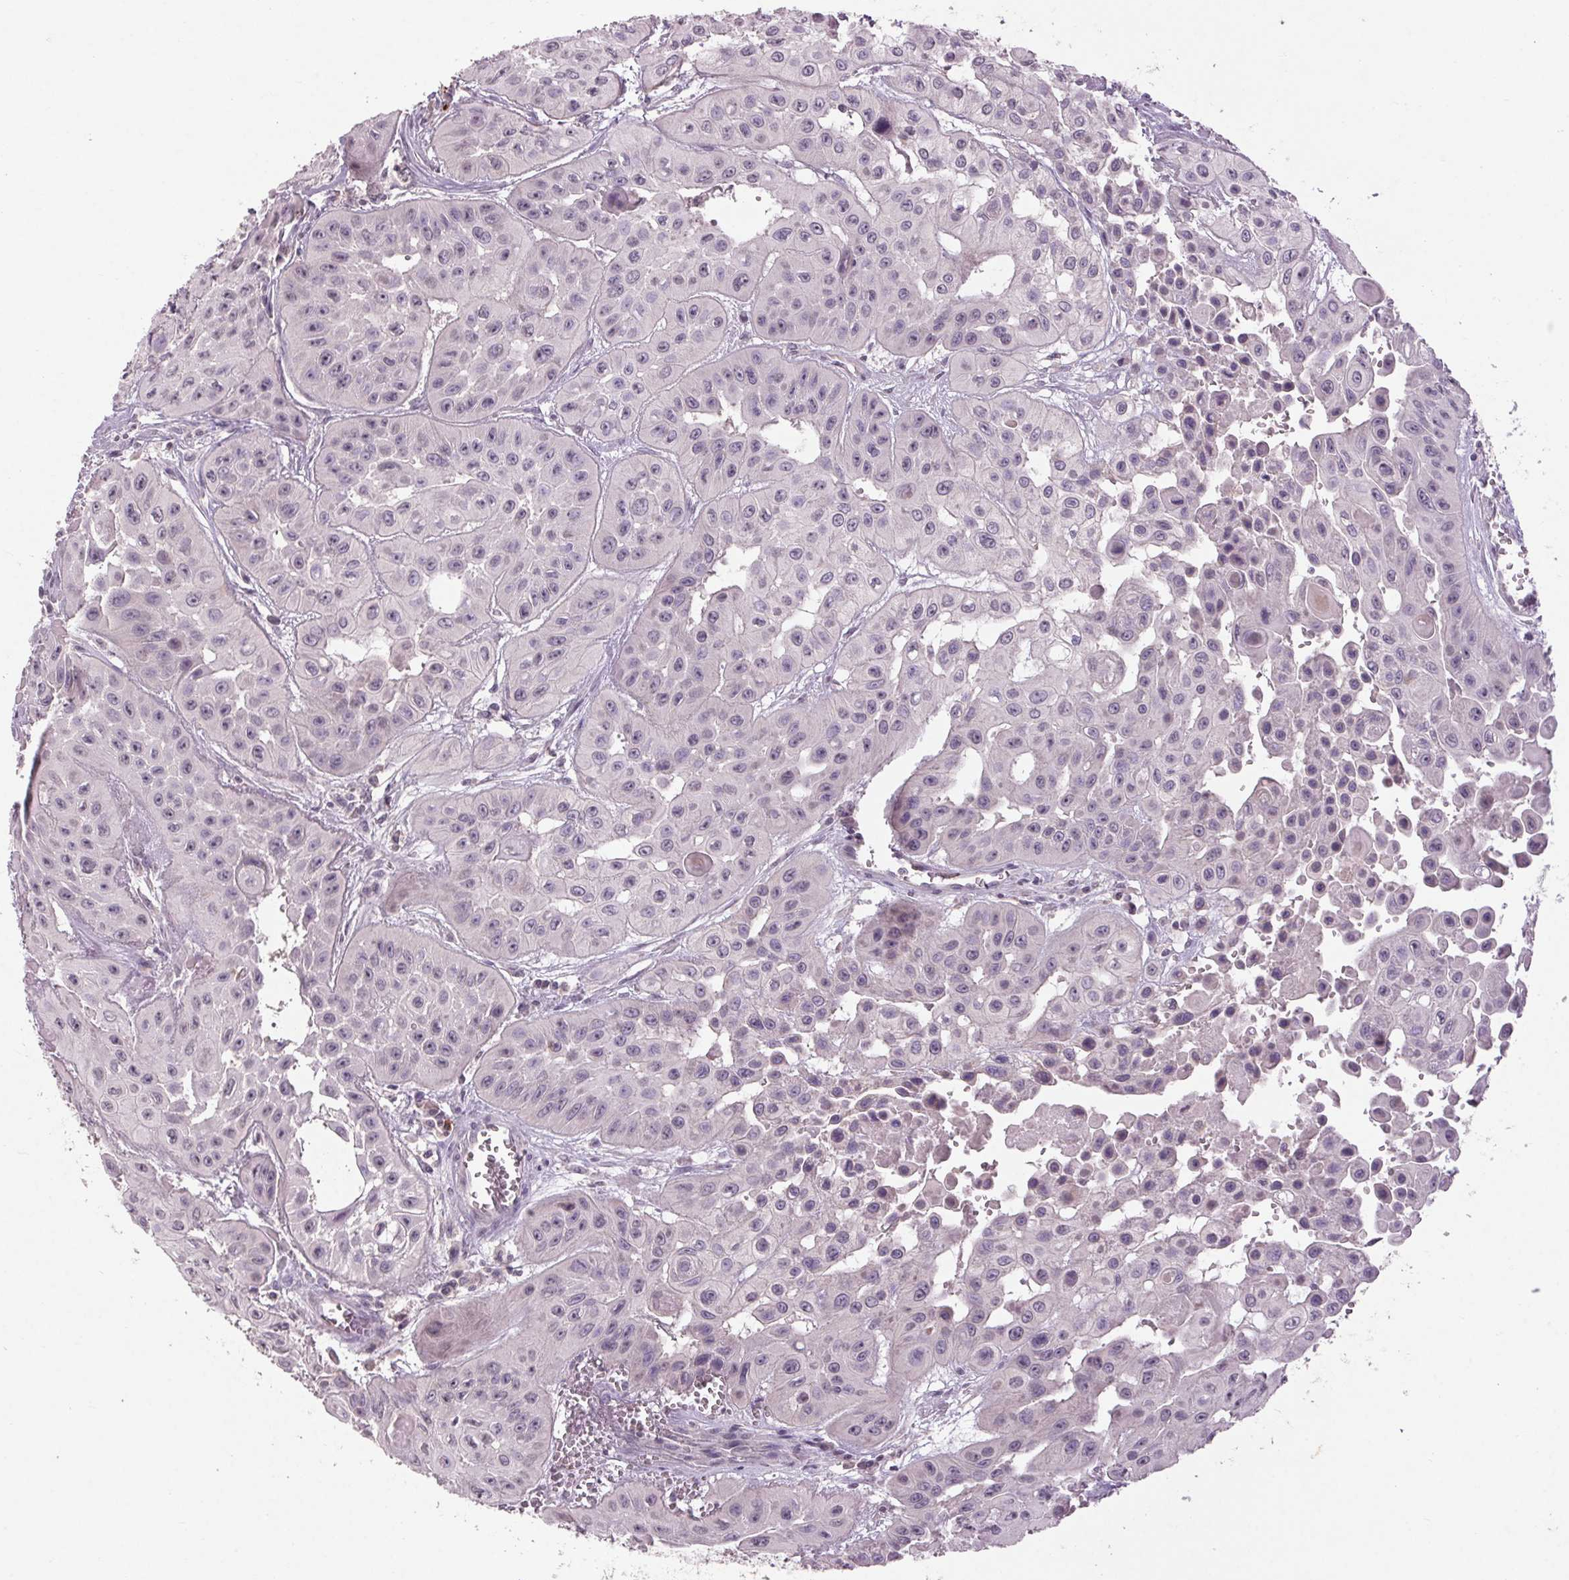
{"staining": {"intensity": "negative", "quantity": "none", "location": "none"}, "tissue": "head and neck cancer", "cell_type": "Tumor cells", "image_type": "cancer", "snomed": [{"axis": "morphology", "description": "Adenocarcinoma, NOS"}, {"axis": "topography", "description": "Head-Neck"}], "caption": "The immunohistochemistry image has no significant staining in tumor cells of adenocarcinoma (head and neck) tissue. The staining is performed using DAB brown chromogen with nuclei counter-stained in using hematoxylin.", "gene": "KLRC3", "patient": {"sex": "male", "age": 73}}